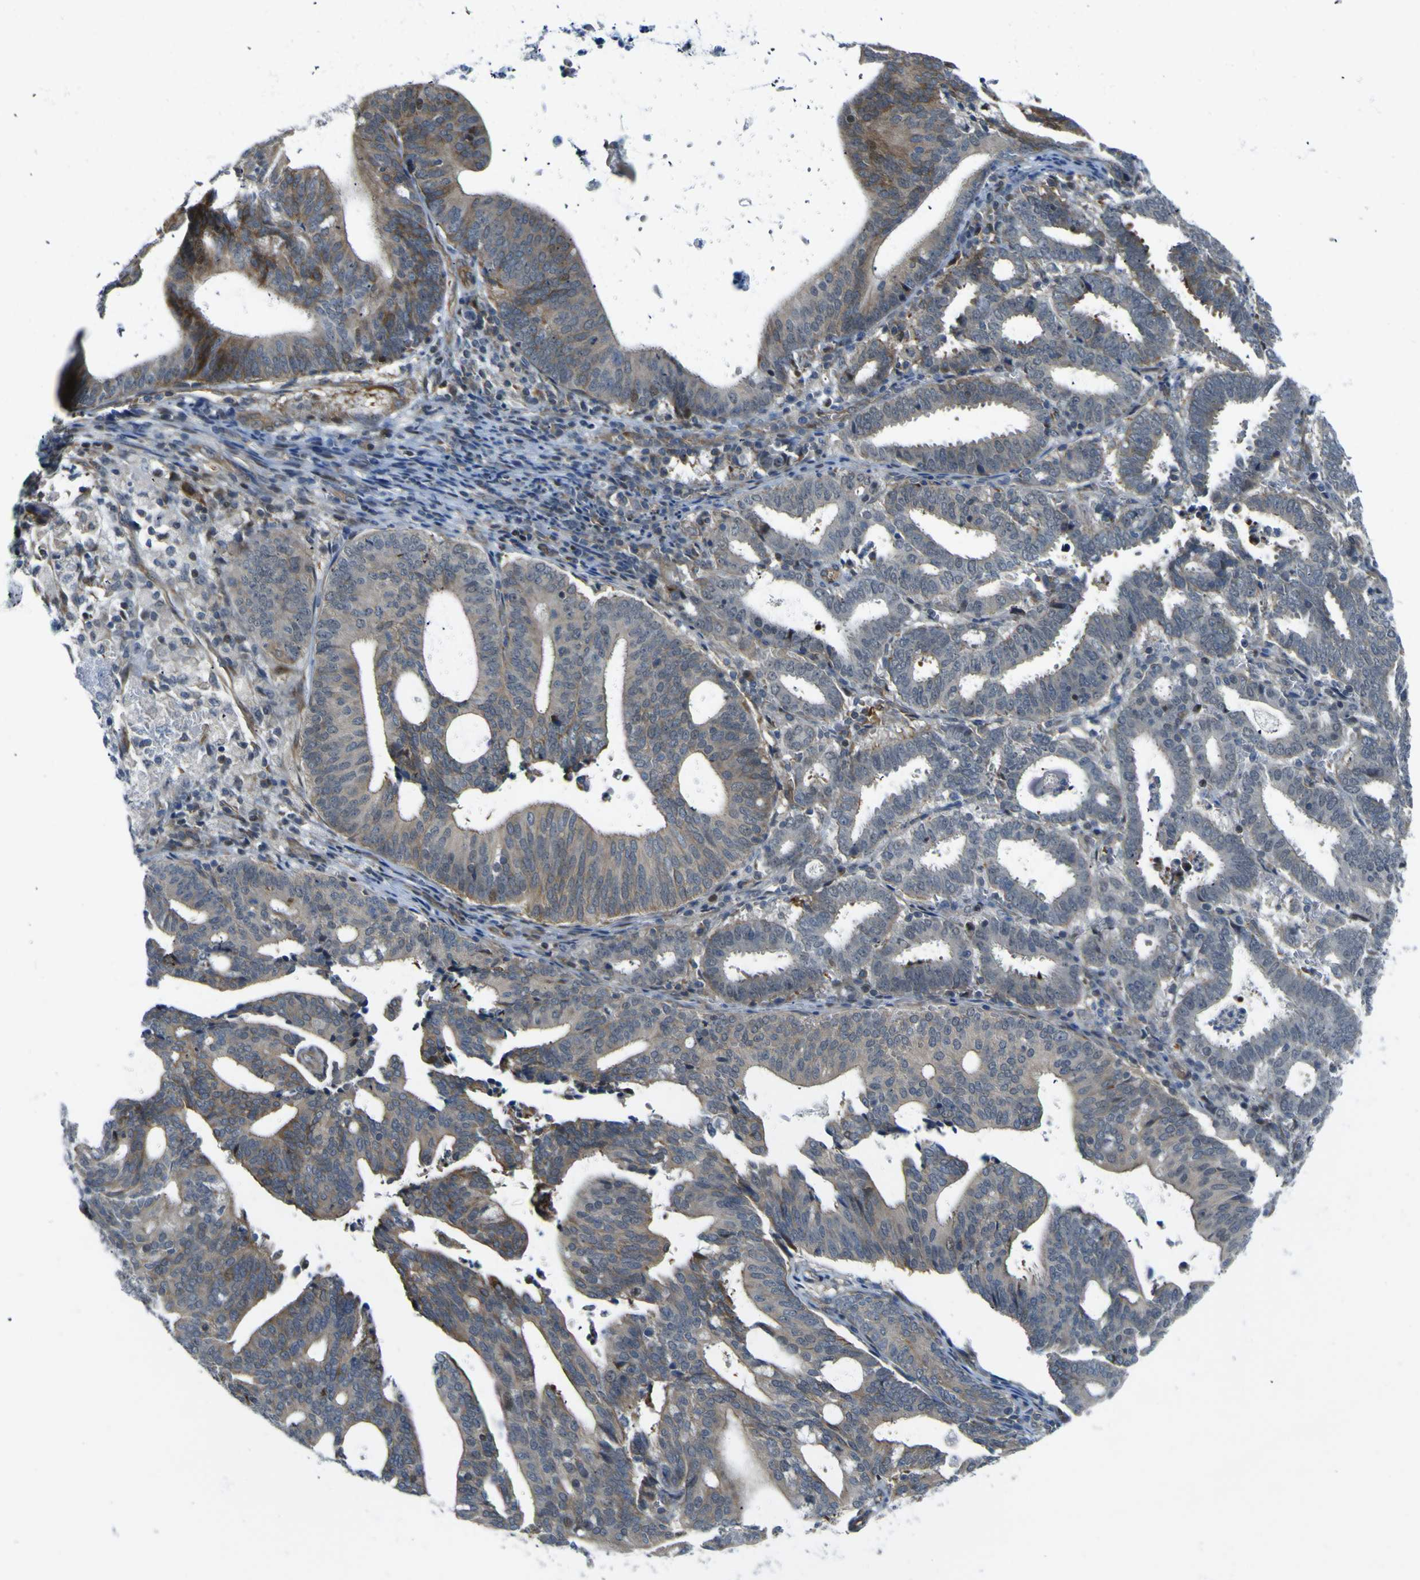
{"staining": {"intensity": "strong", "quantity": "25%-75%", "location": "cytoplasmic/membranous"}, "tissue": "endometrial cancer", "cell_type": "Tumor cells", "image_type": "cancer", "snomed": [{"axis": "morphology", "description": "Adenocarcinoma, NOS"}, {"axis": "topography", "description": "Uterus"}], "caption": "The photomicrograph reveals a brown stain indicating the presence of a protein in the cytoplasmic/membranous of tumor cells in adenocarcinoma (endometrial).", "gene": "KDM7A", "patient": {"sex": "female", "age": 83}}